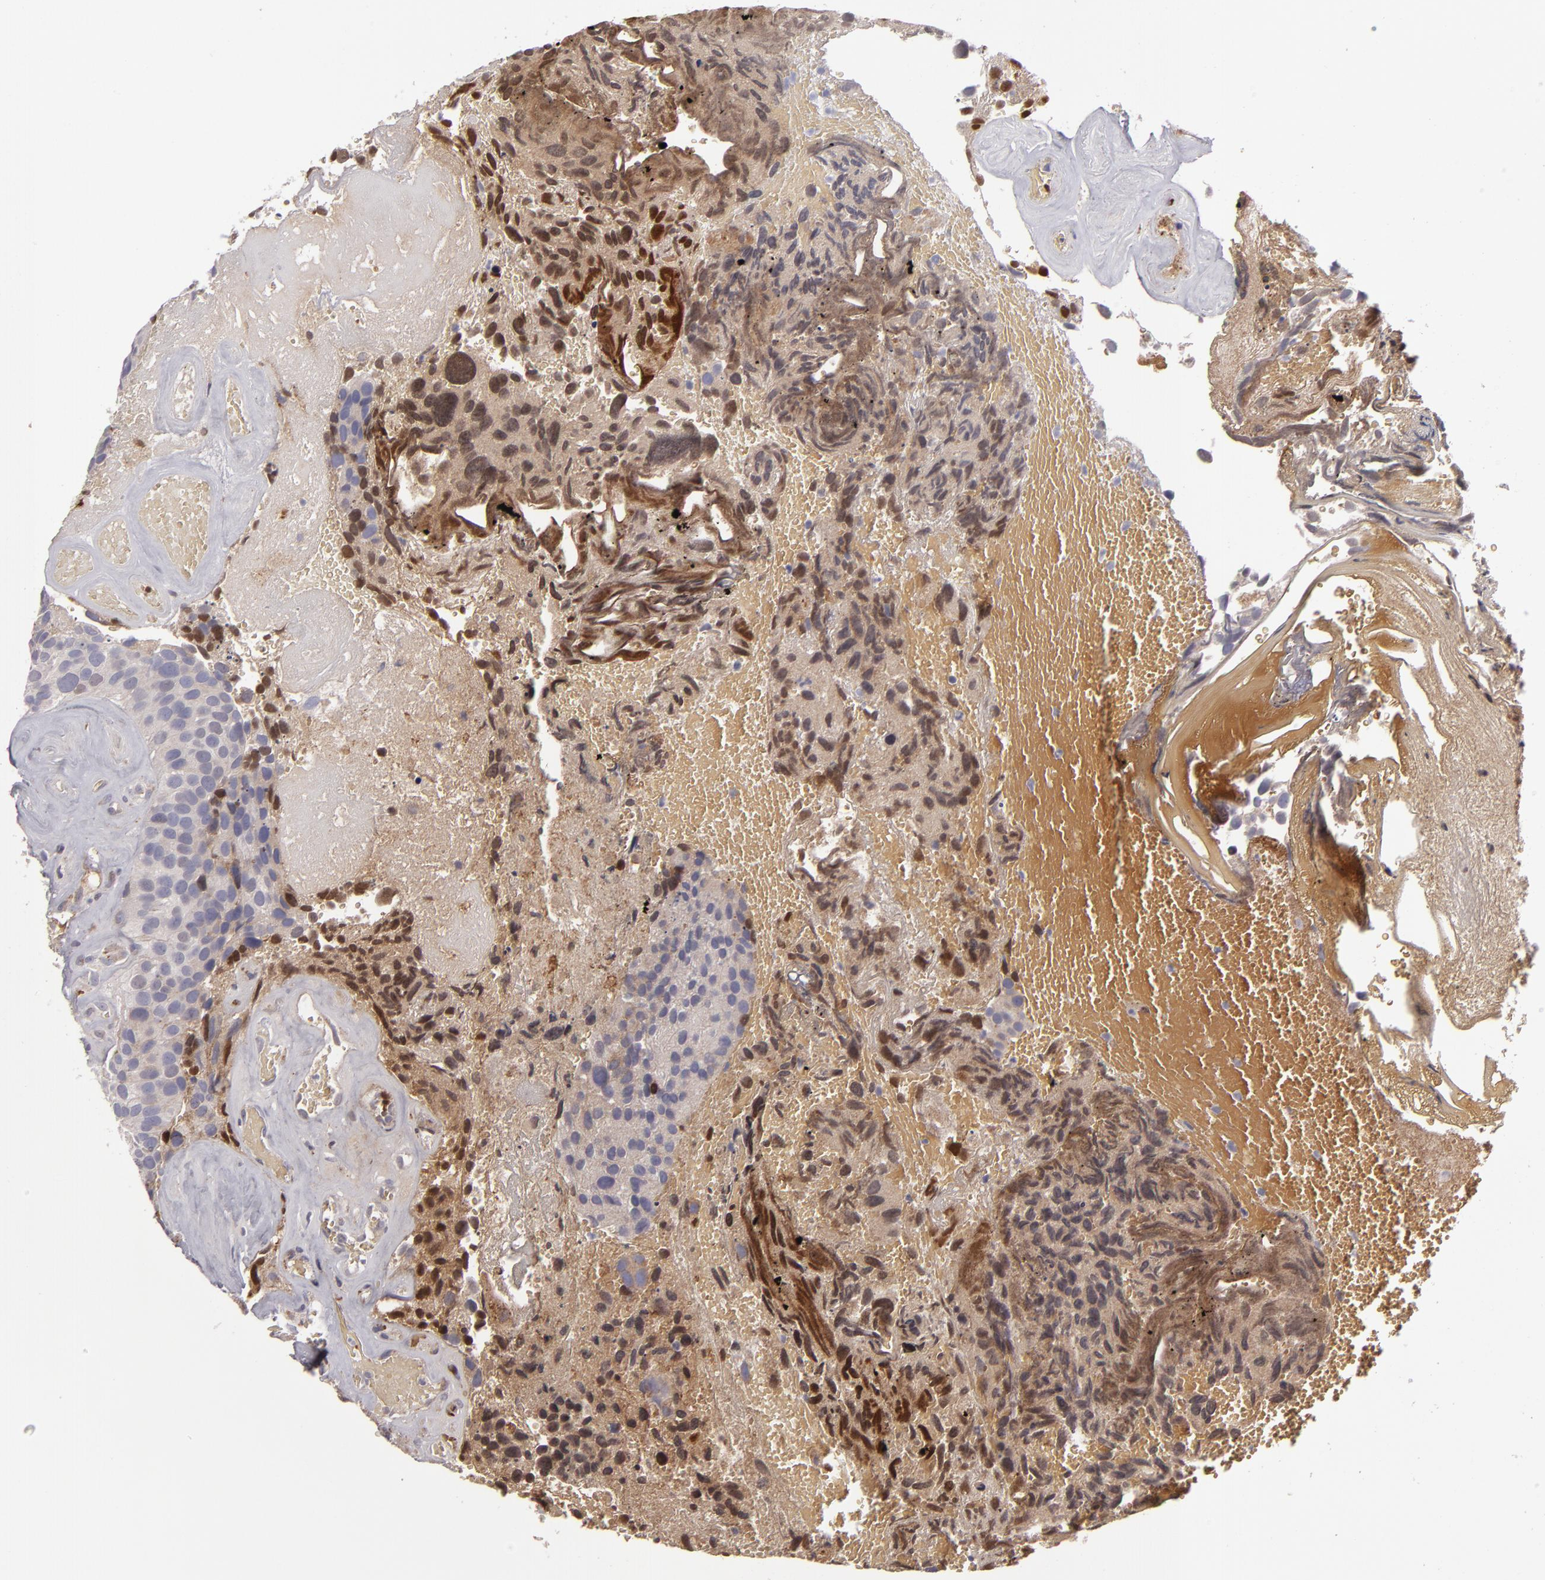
{"staining": {"intensity": "weak", "quantity": ">75%", "location": "cytoplasmic/membranous,nuclear"}, "tissue": "urothelial cancer", "cell_type": "Tumor cells", "image_type": "cancer", "snomed": [{"axis": "morphology", "description": "Urothelial carcinoma, High grade"}, {"axis": "topography", "description": "Urinary bladder"}], "caption": "Protein staining of high-grade urothelial carcinoma tissue exhibits weak cytoplasmic/membranous and nuclear expression in approximately >75% of tumor cells.", "gene": "CFB", "patient": {"sex": "male", "age": 72}}